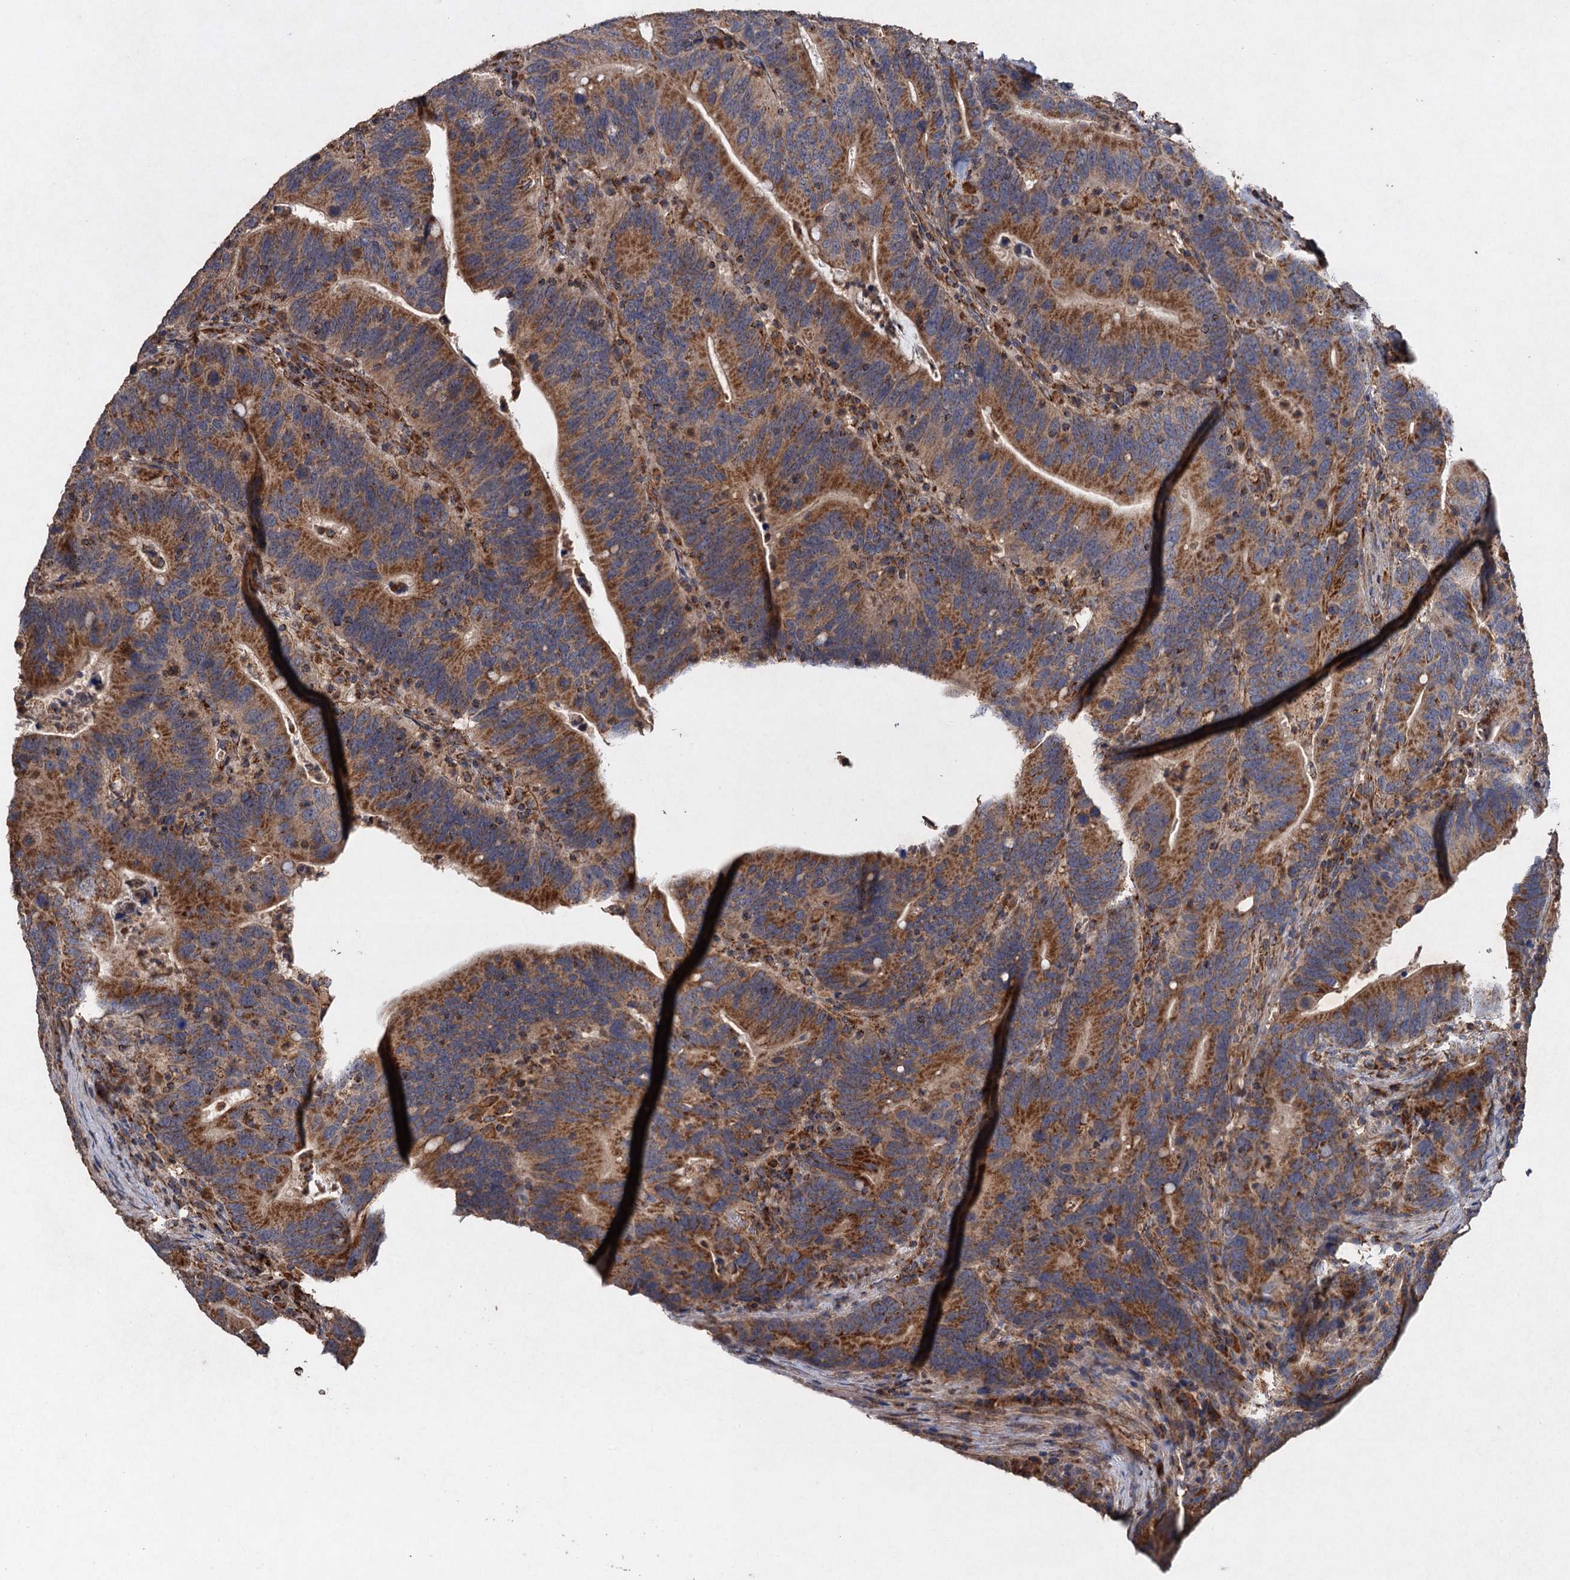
{"staining": {"intensity": "moderate", "quantity": ">75%", "location": "cytoplasmic/membranous"}, "tissue": "colorectal cancer", "cell_type": "Tumor cells", "image_type": "cancer", "snomed": [{"axis": "morphology", "description": "Adenocarcinoma, NOS"}, {"axis": "topography", "description": "Colon"}], "caption": "Moderate cytoplasmic/membranous staining is seen in about >75% of tumor cells in adenocarcinoma (colorectal). Nuclei are stained in blue.", "gene": "NDUFA13", "patient": {"sex": "female", "age": 66}}